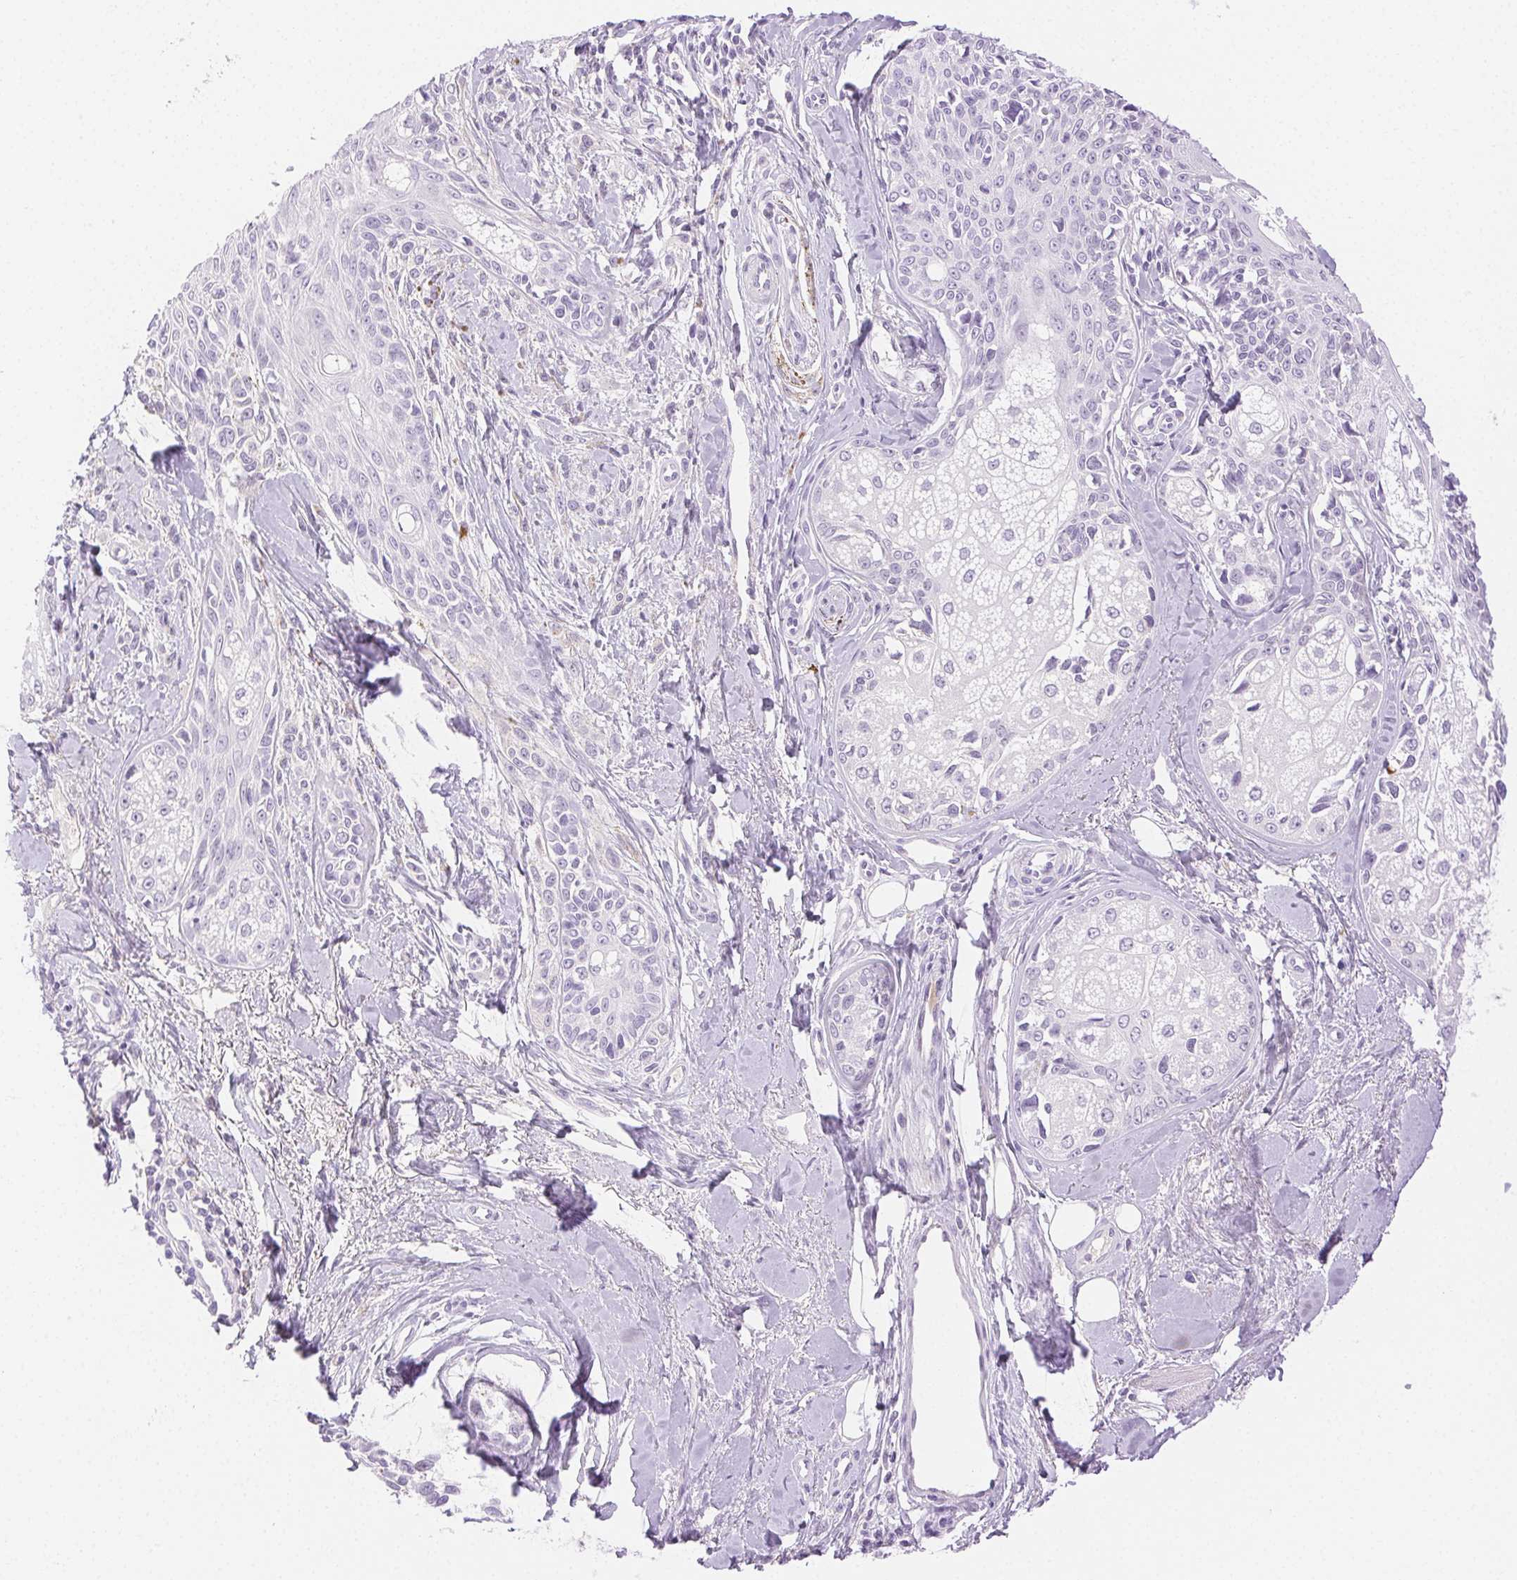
{"staining": {"intensity": "negative", "quantity": "none", "location": "none"}, "tissue": "melanoma", "cell_type": "Tumor cells", "image_type": "cancer", "snomed": [{"axis": "morphology", "description": "Malignant melanoma, NOS"}, {"axis": "topography", "description": "Skin"}], "caption": "Micrograph shows no protein expression in tumor cells of melanoma tissue.", "gene": "SPACA4", "patient": {"sex": "female", "age": 86}}